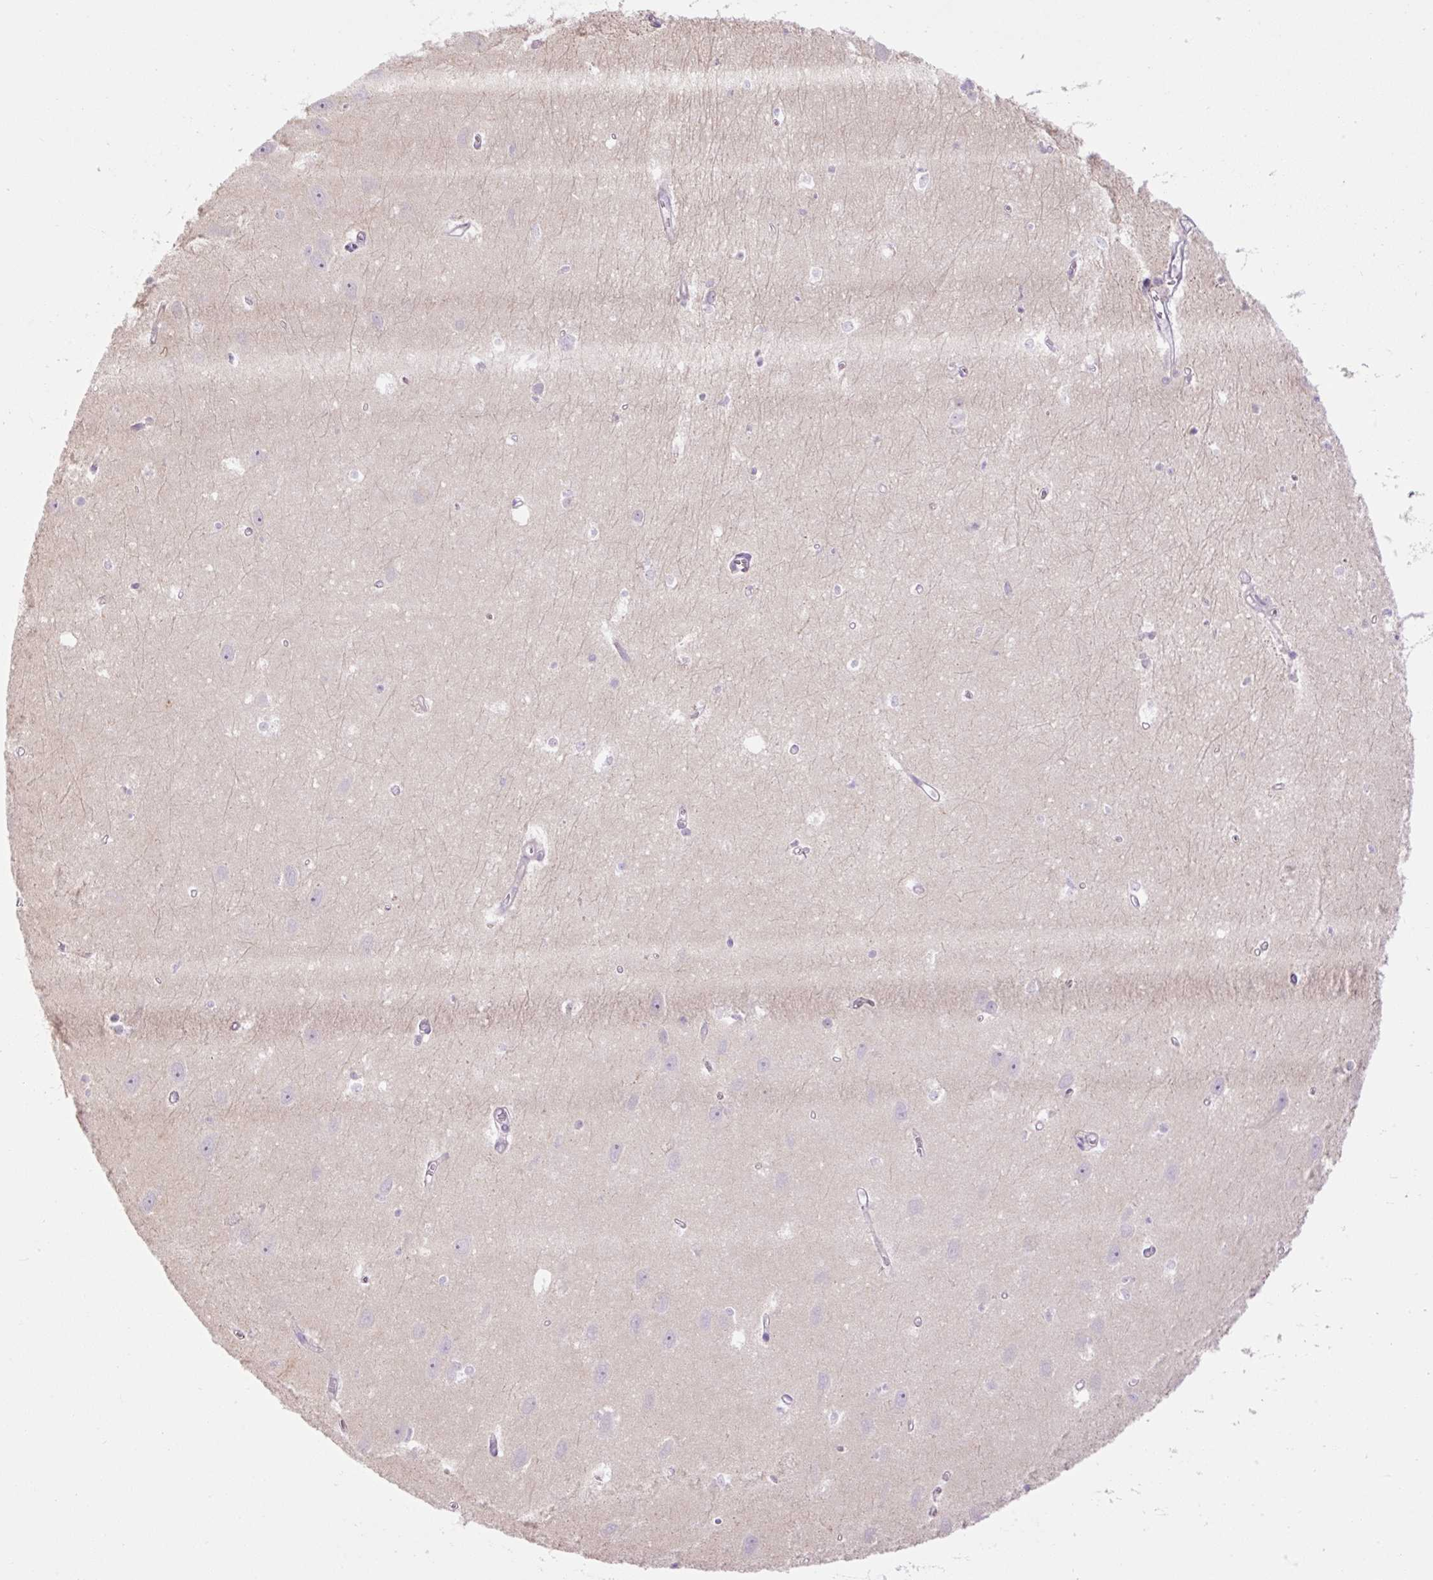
{"staining": {"intensity": "negative", "quantity": "none", "location": "none"}, "tissue": "hippocampus", "cell_type": "Glial cells", "image_type": "normal", "snomed": [{"axis": "morphology", "description": "Normal tissue, NOS"}, {"axis": "topography", "description": "Hippocampus"}], "caption": "The photomicrograph exhibits no significant staining in glial cells of hippocampus.", "gene": "GRID2", "patient": {"sex": "female", "age": 64}}